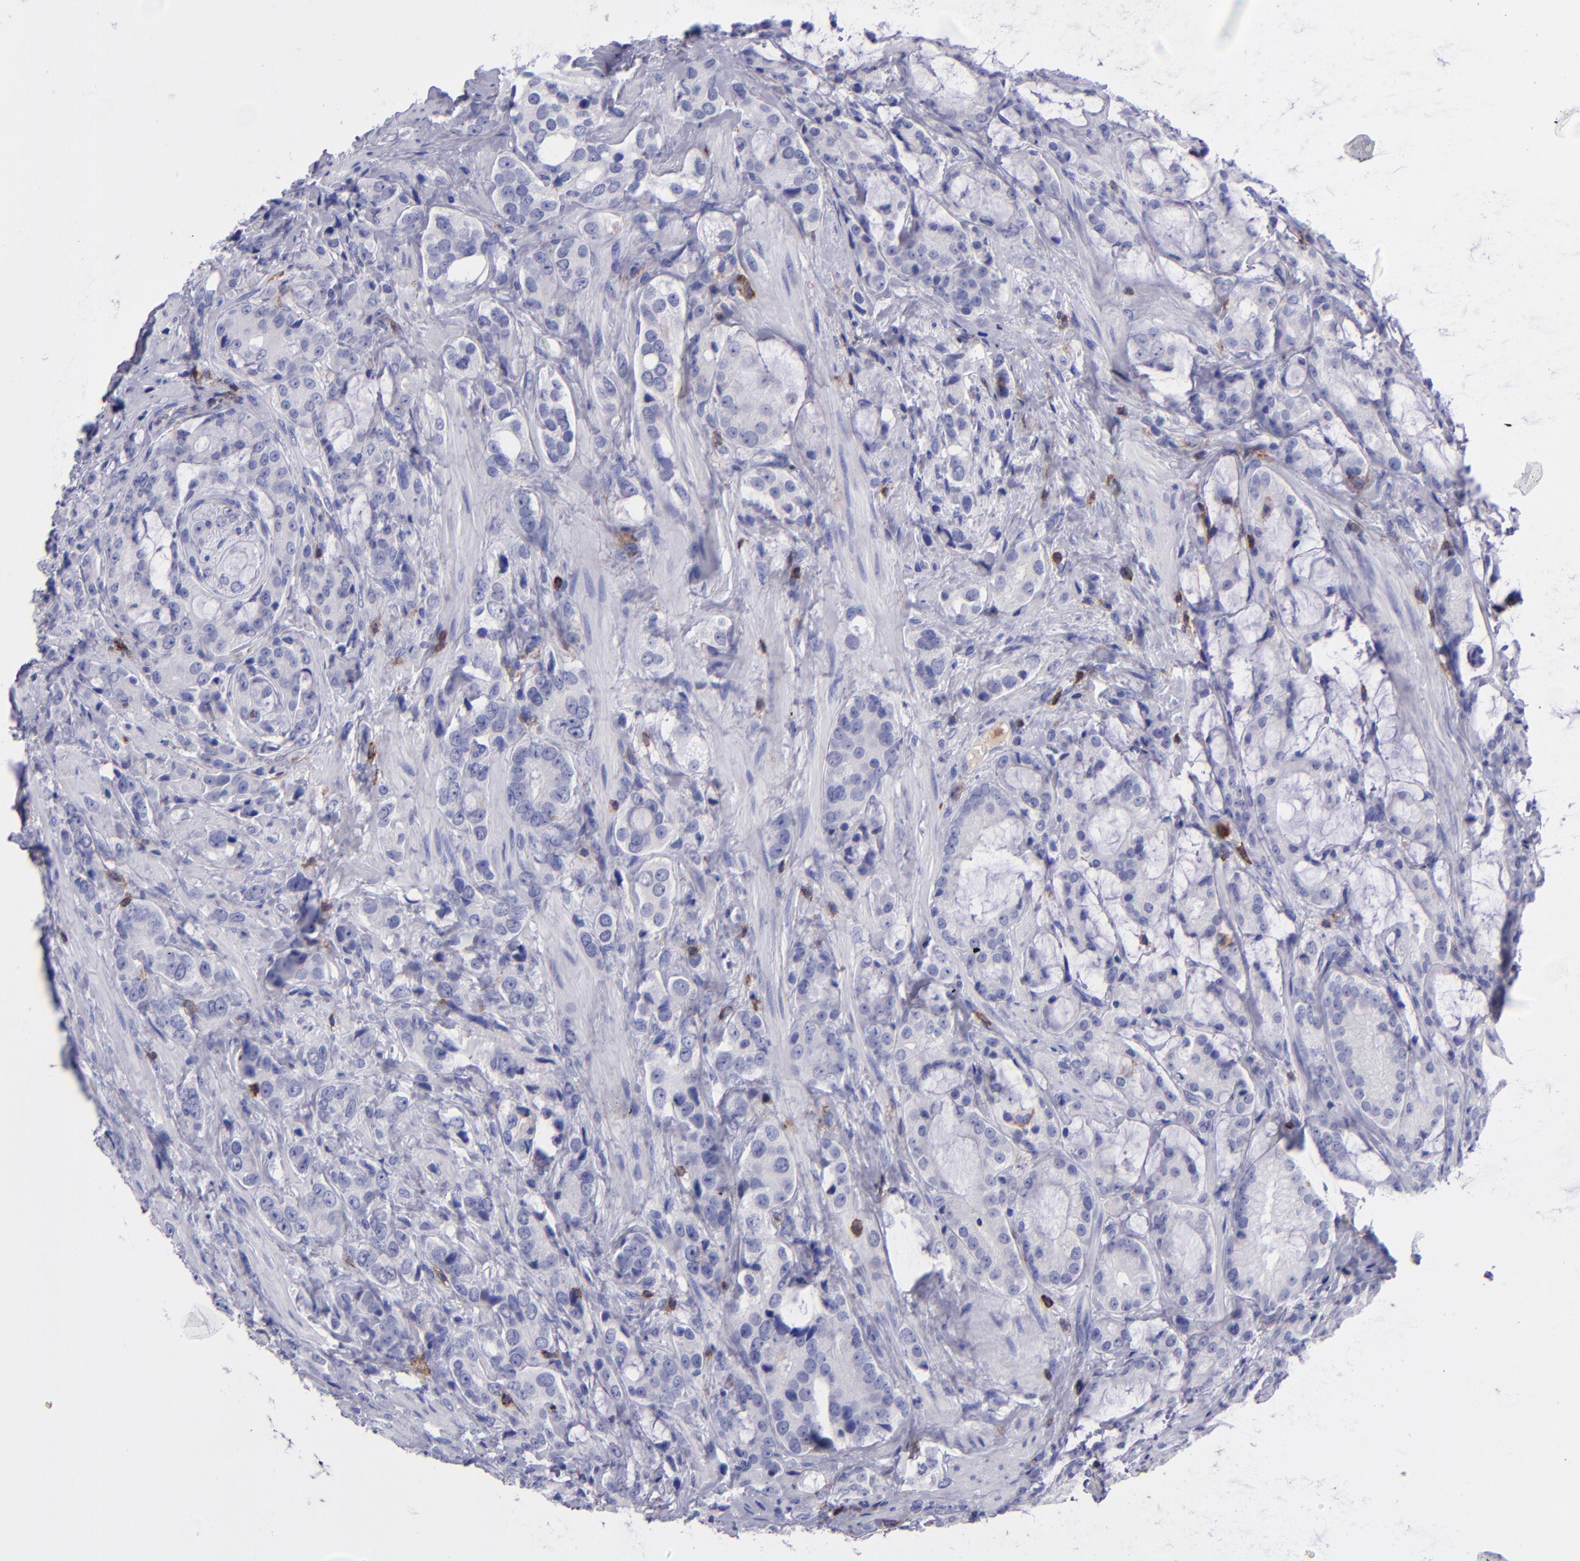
{"staining": {"intensity": "negative", "quantity": "none", "location": "none"}, "tissue": "prostate cancer", "cell_type": "Tumor cells", "image_type": "cancer", "snomed": [{"axis": "morphology", "description": "Adenocarcinoma, Medium grade"}, {"axis": "topography", "description": "Prostate"}], "caption": "Image shows no significant protein positivity in tumor cells of prostate cancer (medium-grade adenocarcinoma).", "gene": "ICAM3", "patient": {"sex": "male", "age": 70}}